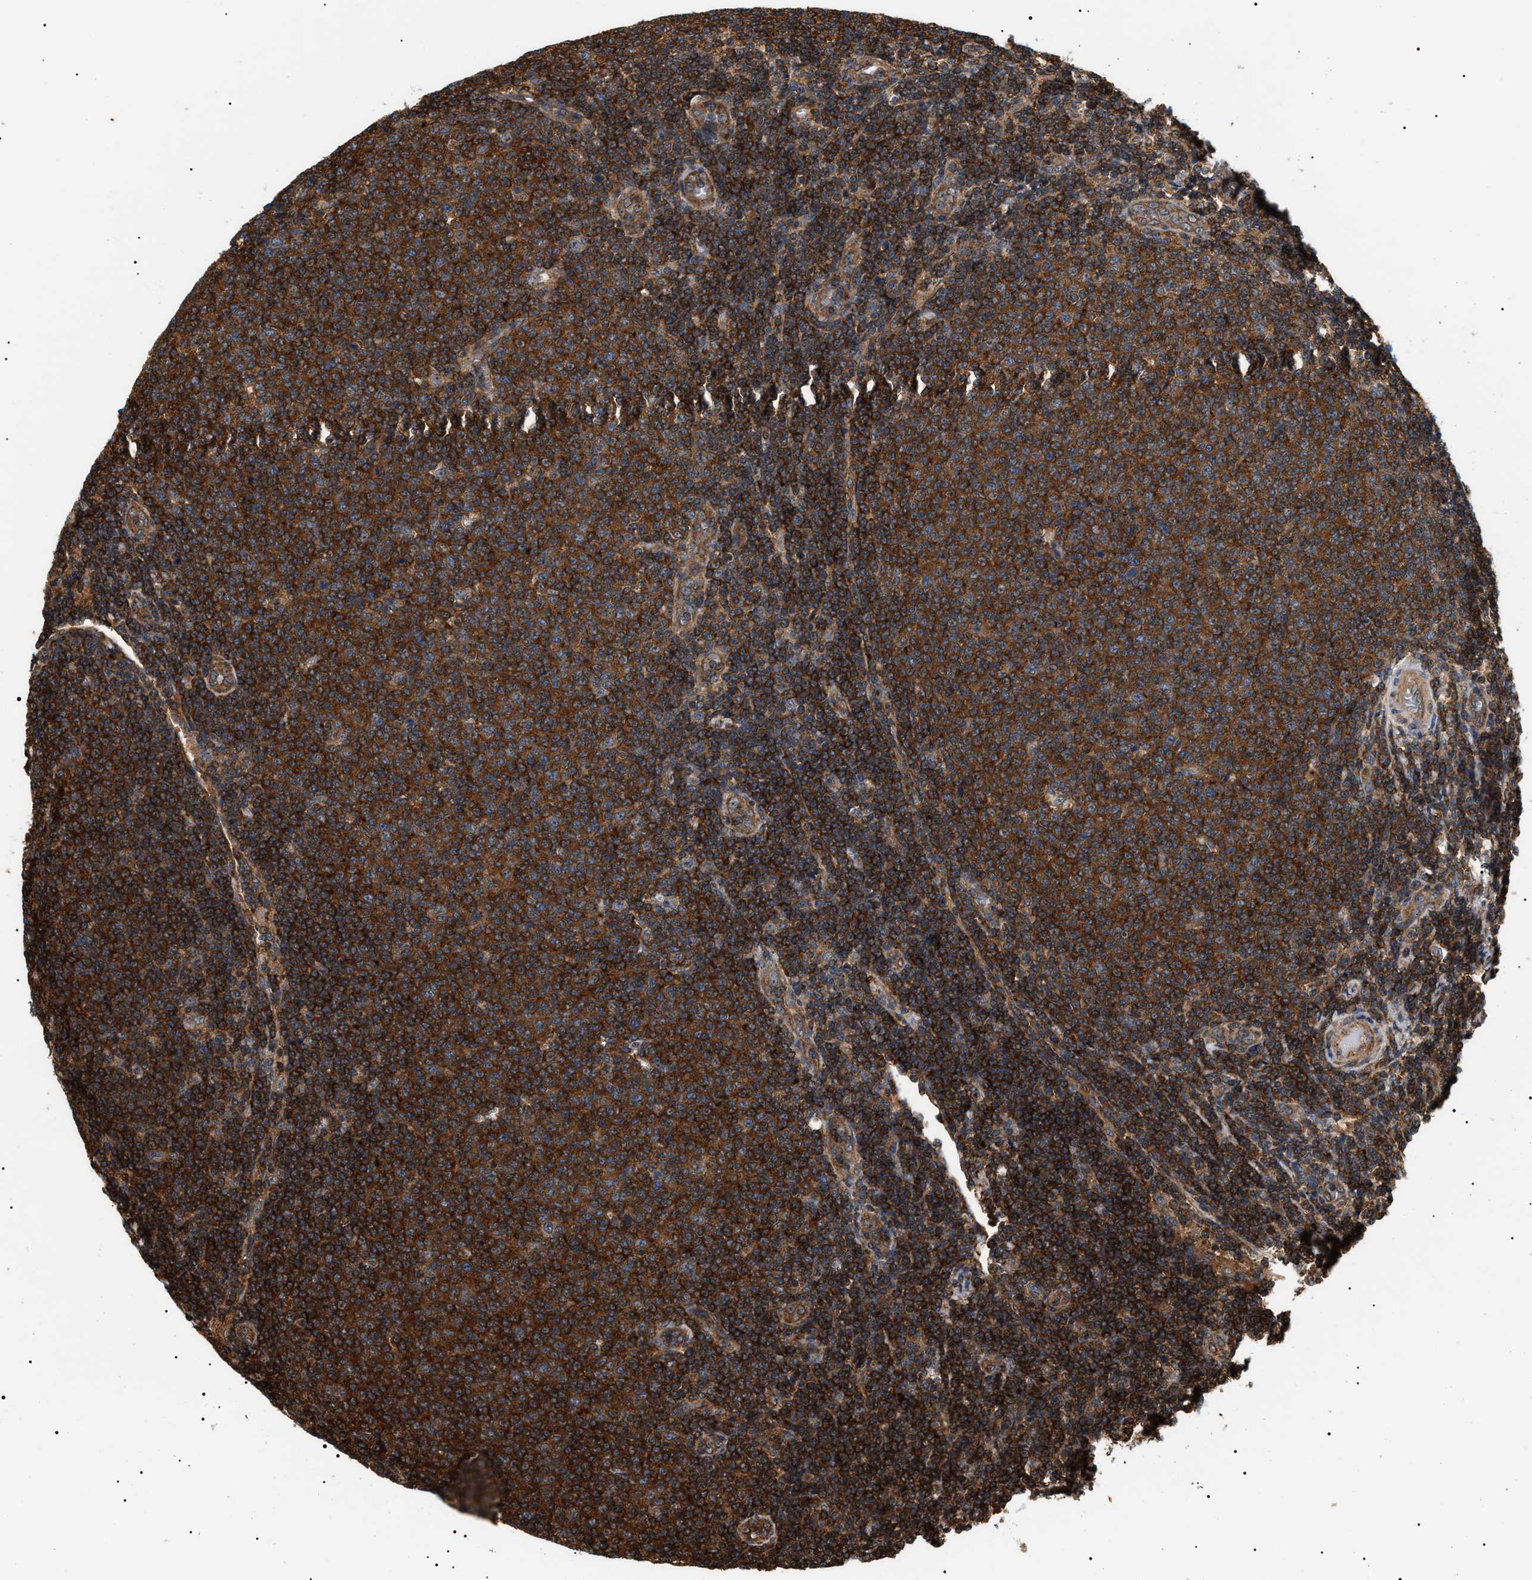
{"staining": {"intensity": "strong", "quantity": ">75%", "location": "cytoplasmic/membranous"}, "tissue": "lymphoma", "cell_type": "Tumor cells", "image_type": "cancer", "snomed": [{"axis": "morphology", "description": "Malignant lymphoma, non-Hodgkin's type, Low grade"}, {"axis": "topography", "description": "Lymph node"}], "caption": "Low-grade malignant lymphoma, non-Hodgkin's type tissue reveals strong cytoplasmic/membranous positivity in about >75% of tumor cells", "gene": "SH3GLB2", "patient": {"sex": "male", "age": 66}}